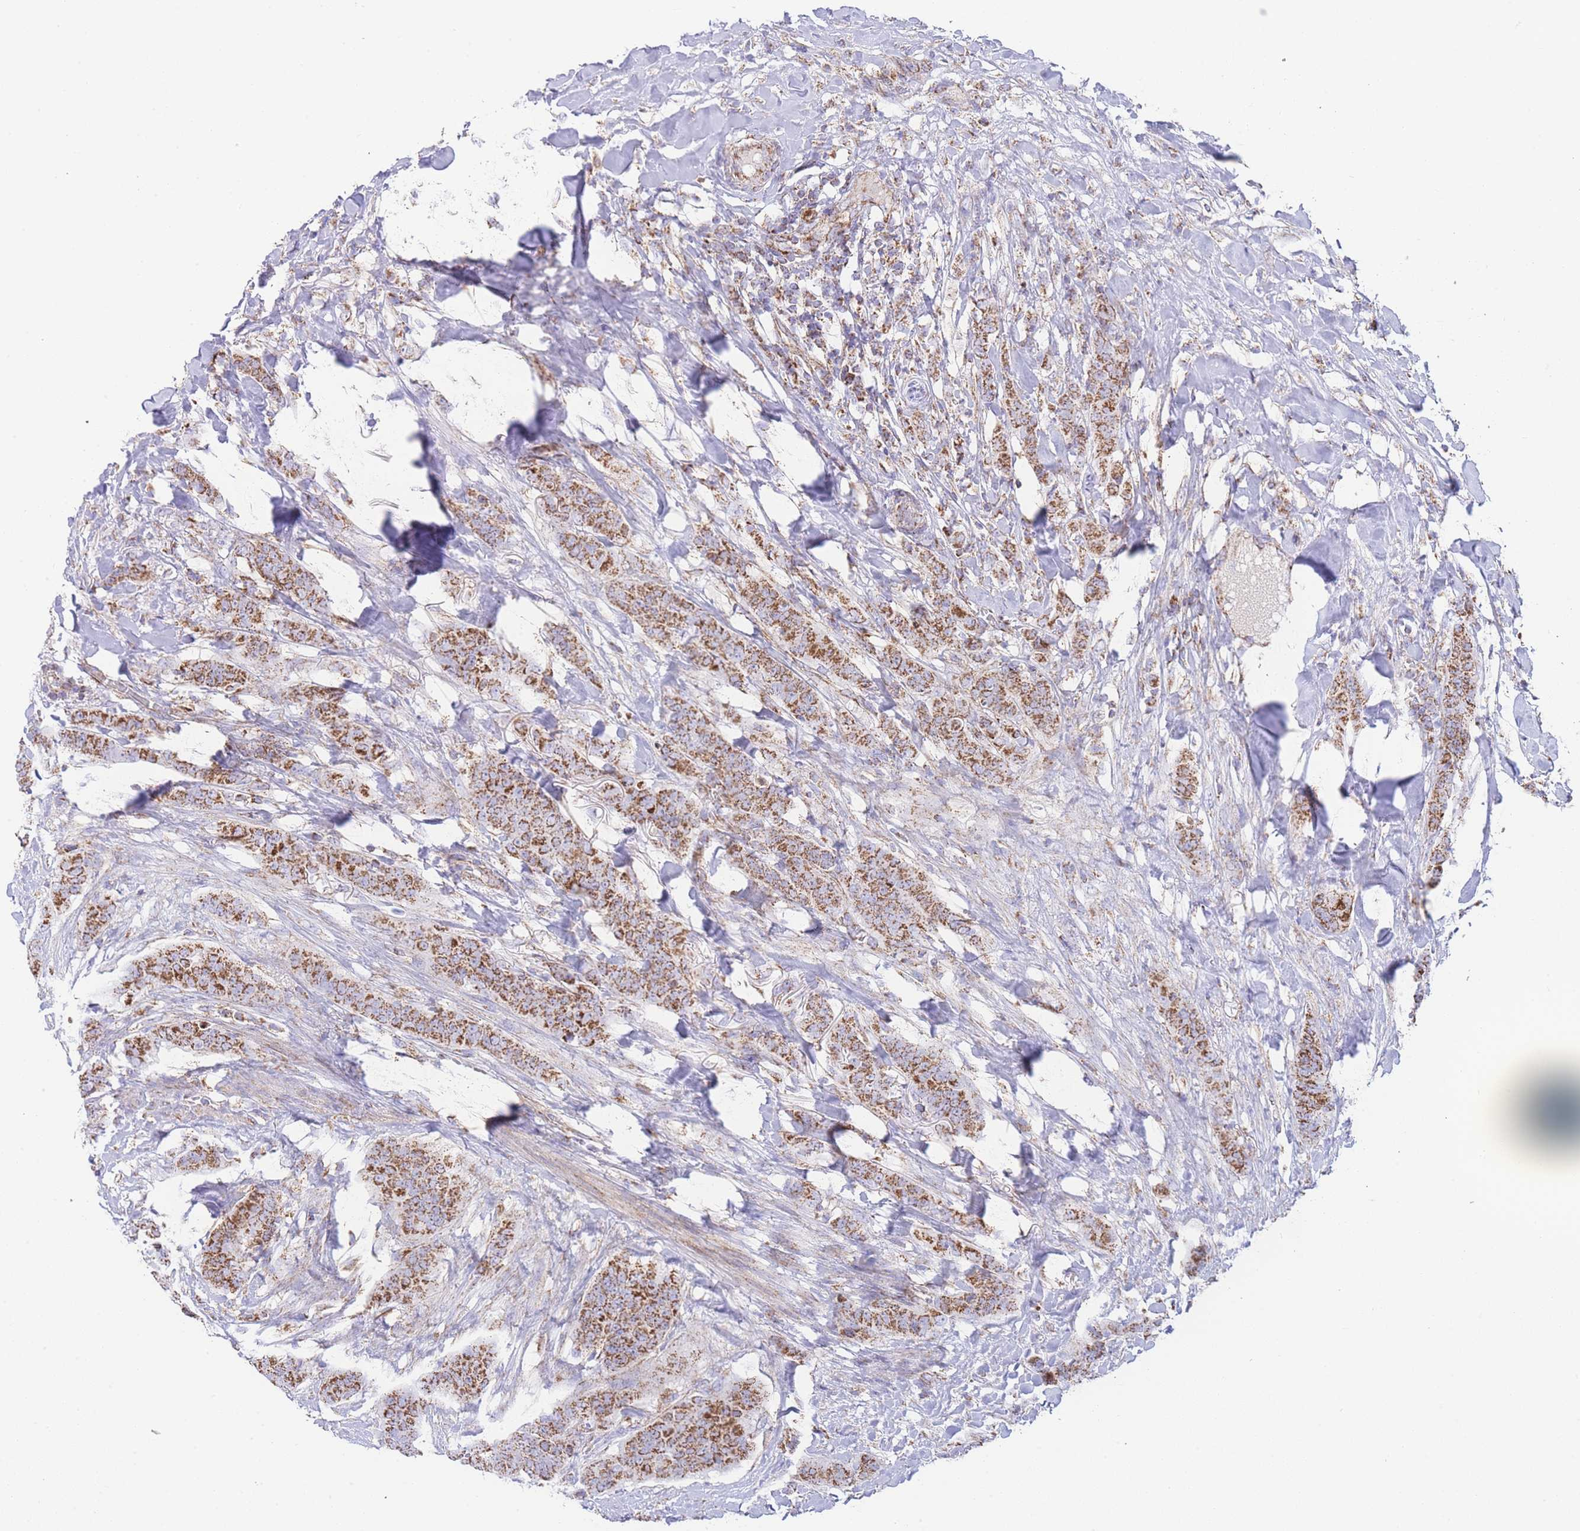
{"staining": {"intensity": "moderate", "quantity": ">75%", "location": "cytoplasmic/membranous"}, "tissue": "breast cancer", "cell_type": "Tumor cells", "image_type": "cancer", "snomed": [{"axis": "morphology", "description": "Duct carcinoma"}, {"axis": "topography", "description": "Breast"}], "caption": "High-power microscopy captured an IHC micrograph of intraductal carcinoma (breast), revealing moderate cytoplasmic/membranous expression in approximately >75% of tumor cells.", "gene": "GSTM1", "patient": {"sex": "female", "age": 40}}